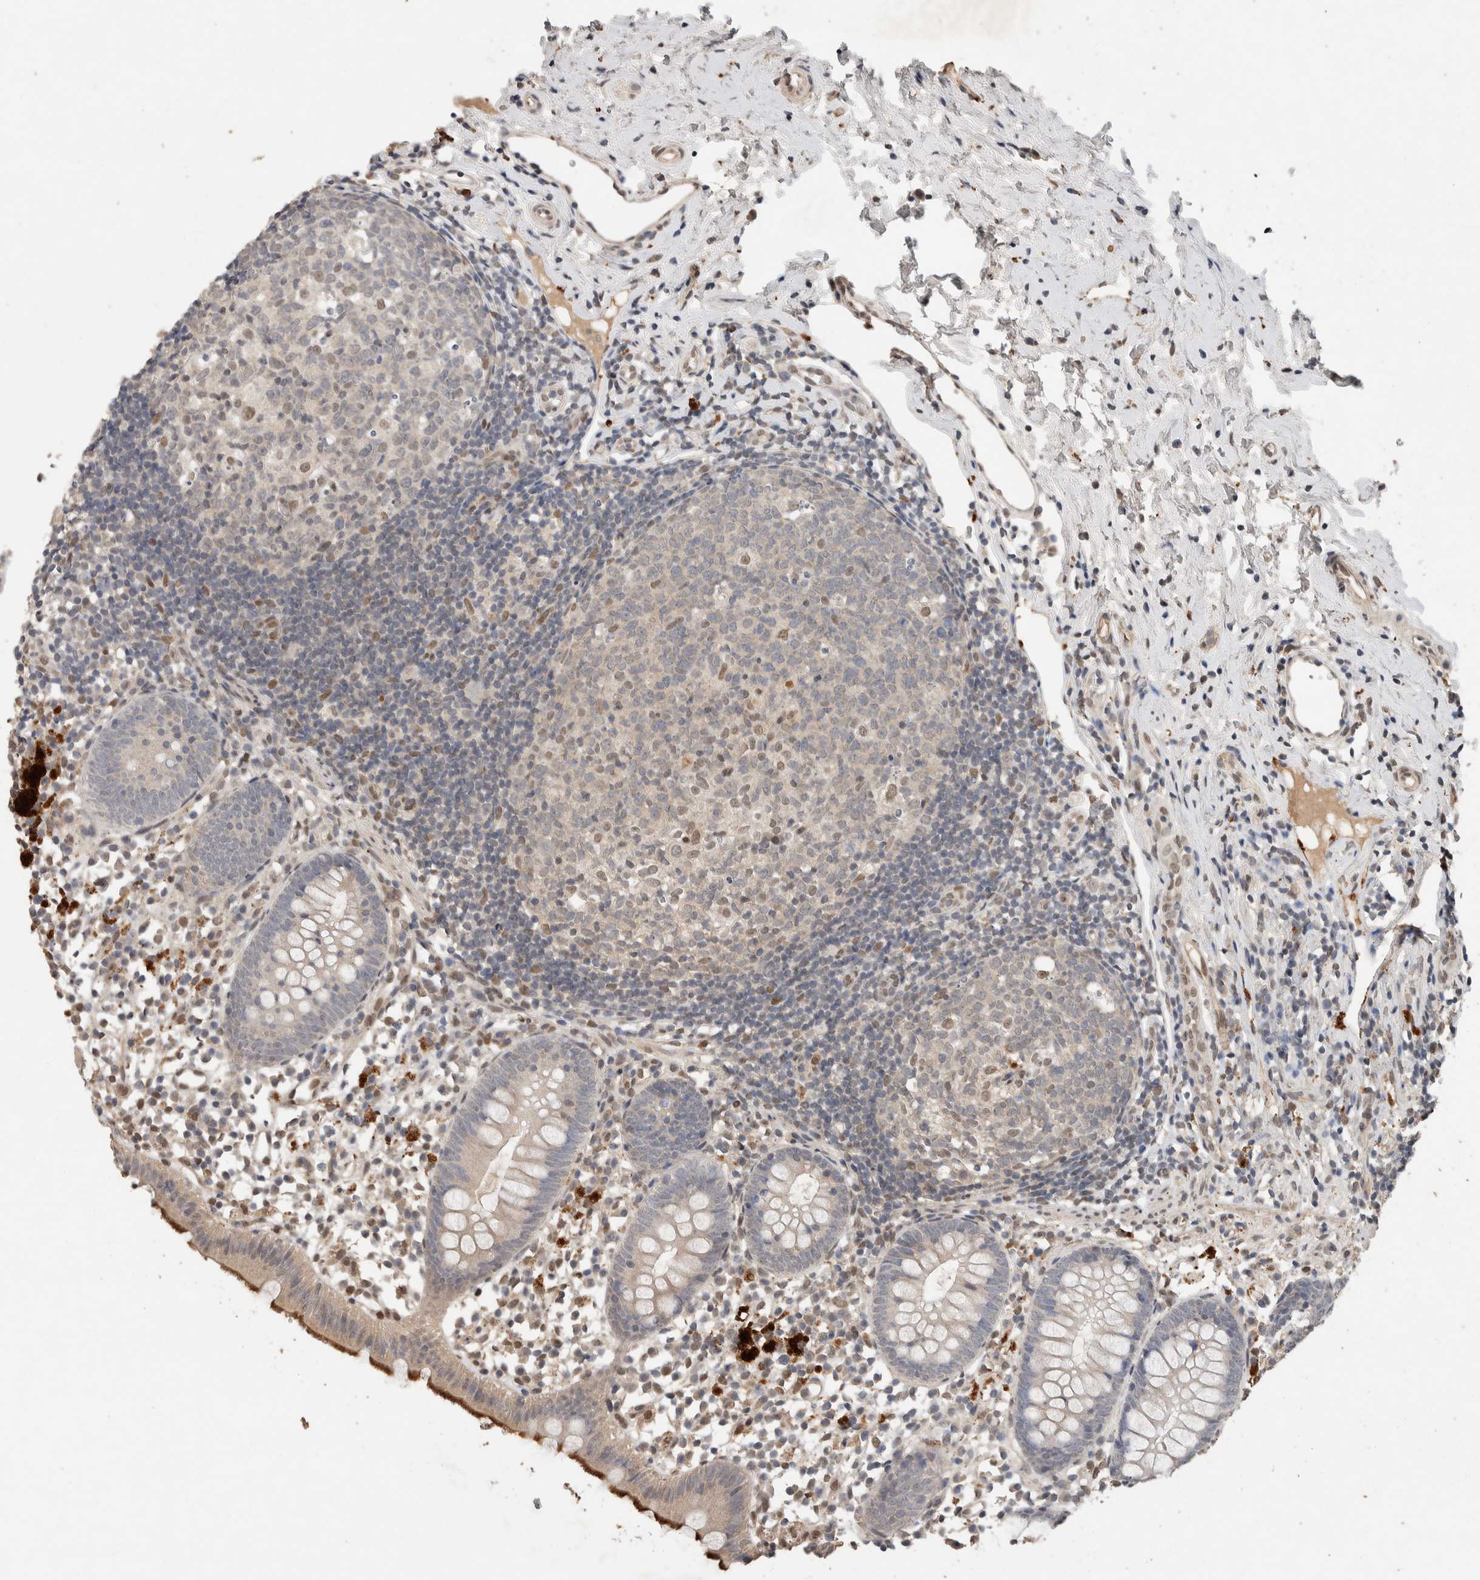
{"staining": {"intensity": "strong", "quantity": "<25%", "location": "cytoplasmic/membranous"}, "tissue": "appendix", "cell_type": "Glandular cells", "image_type": "normal", "snomed": [{"axis": "morphology", "description": "Normal tissue, NOS"}, {"axis": "topography", "description": "Appendix"}], "caption": "Normal appendix exhibits strong cytoplasmic/membranous staining in approximately <25% of glandular cells.", "gene": "CYSRT1", "patient": {"sex": "female", "age": 20}}